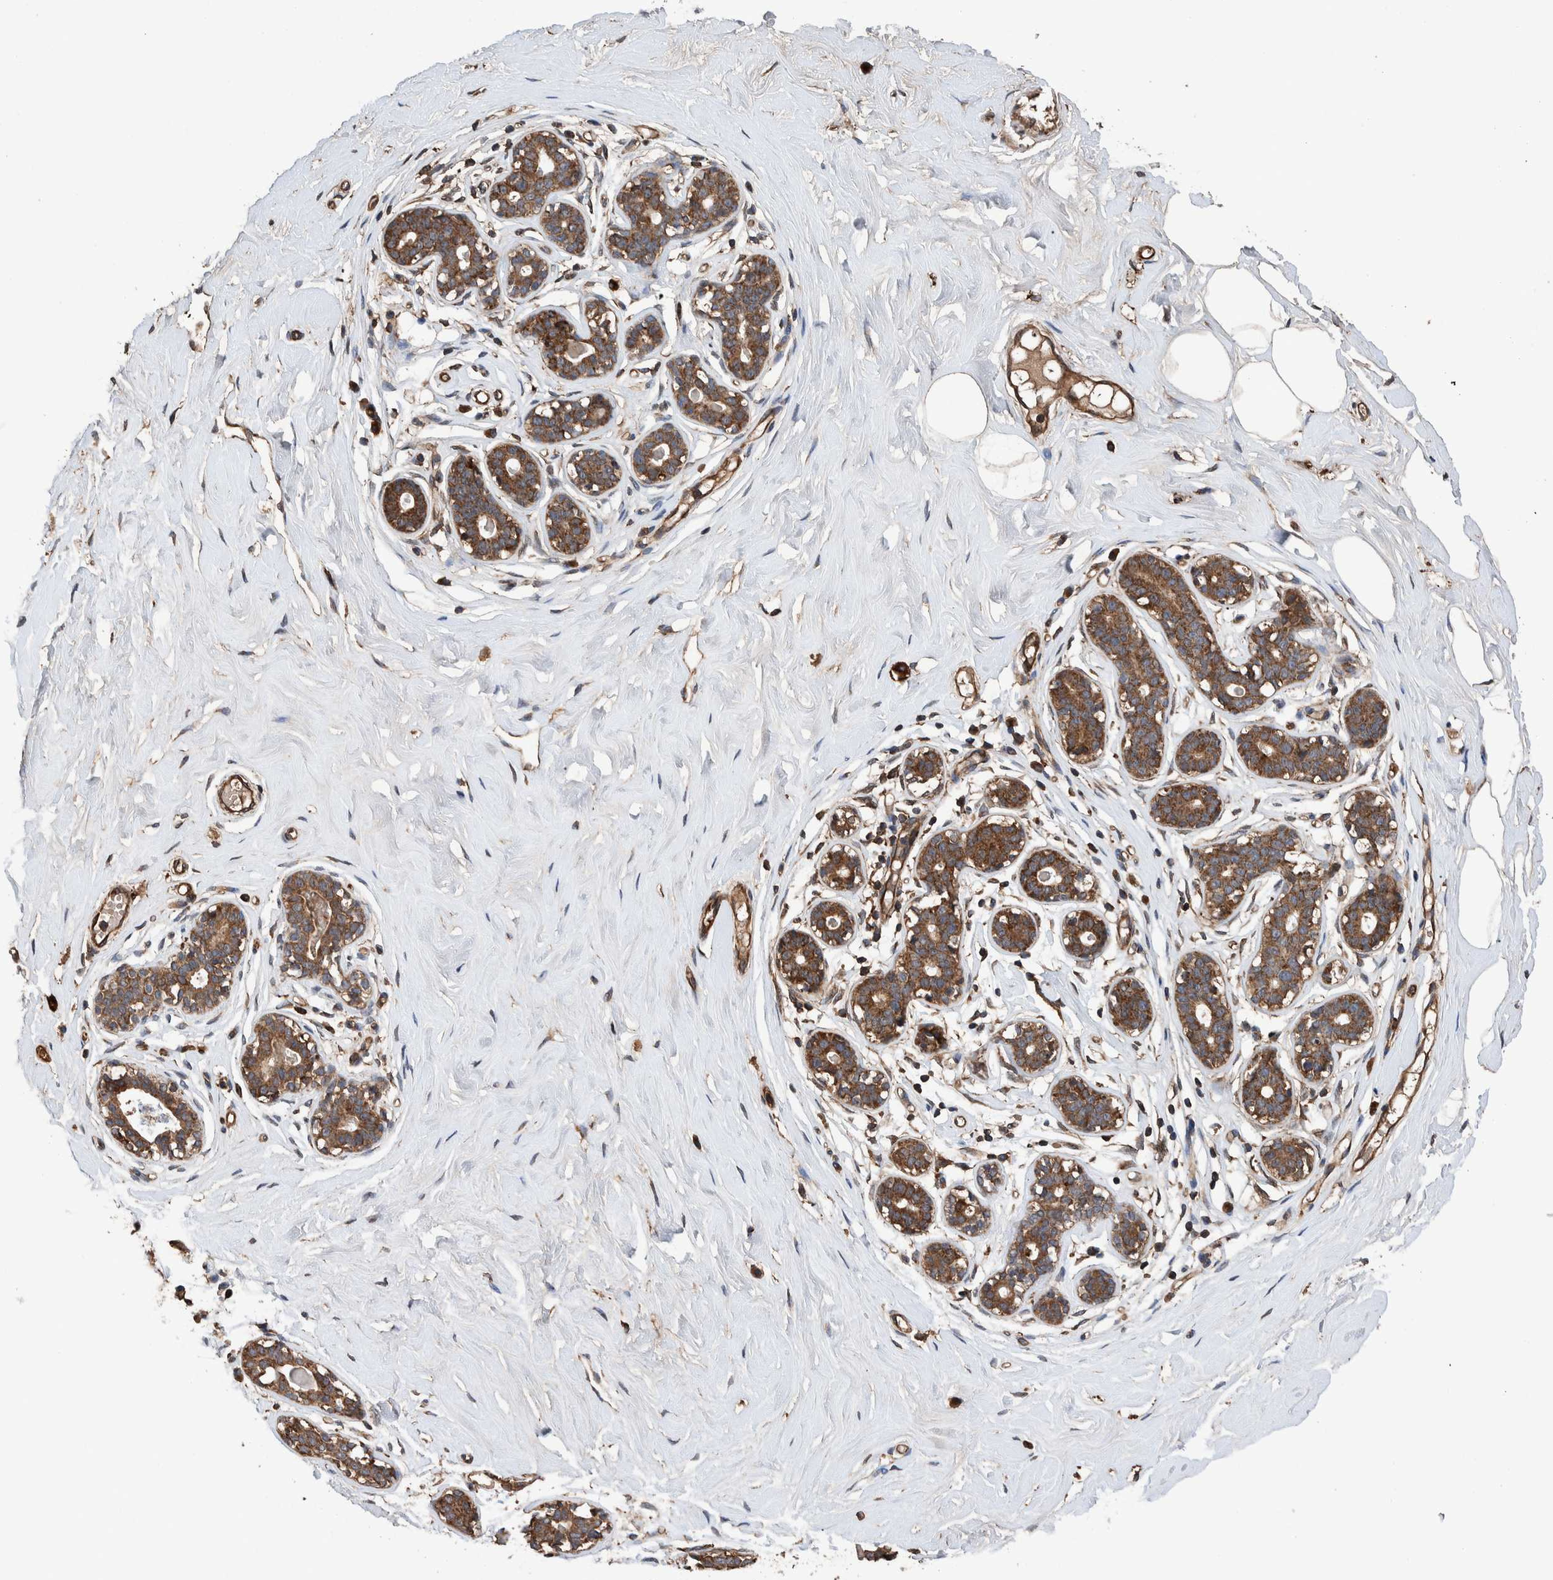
{"staining": {"intensity": "negative", "quantity": "none", "location": "none"}, "tissue": "breast", "cell_type": "Adipocytes", "image_type": "normal", "snomed": [{"axis": "morphology", "description": "Normal tissue, NOS"}, {"axis": "topography", "description": "Breast"}], "caption": "Protein analysis of normal breast reveals no significant staining in adipocytes. The staining was performed using DAB (3,3'-diaminobenzidine) to visualize the protein expression in brown, while the nuclei were stained in blue with hematoxylin (Magnification: 20x).", "gene": "ENSG00000251537", "patient": {"sex": "female", "age": 23}}